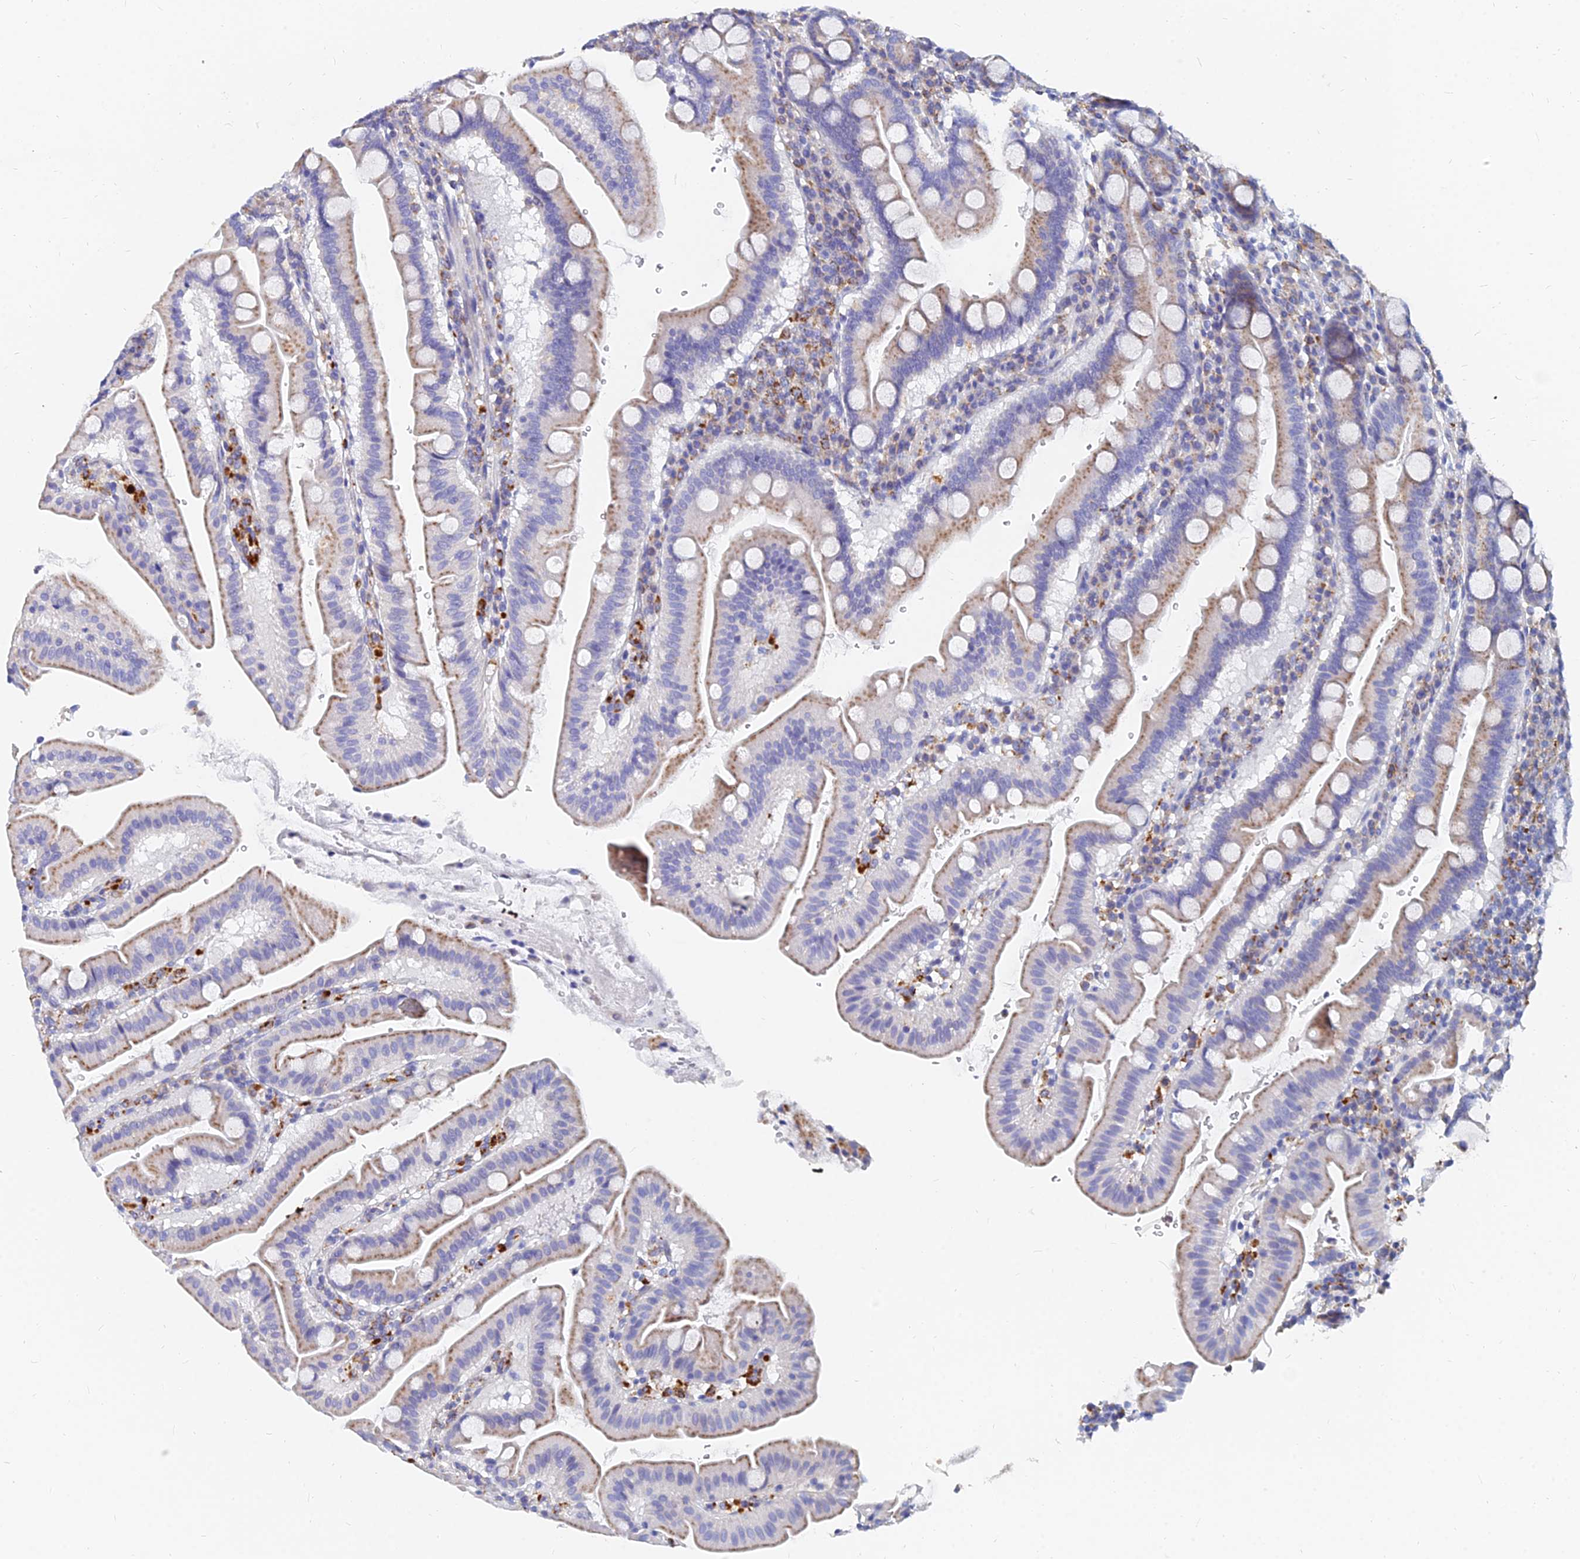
{"staining": {"intensity": "moderate", "quantity": ">75%", "location": "cytoplasmic/membranous"}, "tissue": "duodenum", "cell_type": "Glandular cells", "image_type": "normal", "snomed": [{"axis": "morphology", "description": "Normal tissue, NOS"}, {"axis": "morphology", "description": "Adenocarcinoma, NOS"}, {"axis": "topography", "description": "Pancreas"}, {"axis": "topography", "description": "Duodenum"}], "caption": "An image of human duodenum stained for a protein shows moderate cytoplasmic/membranous brown staining in glandular cells.", "gene": "SPNS1", "patient": {"sex": "male", "age": 50}}